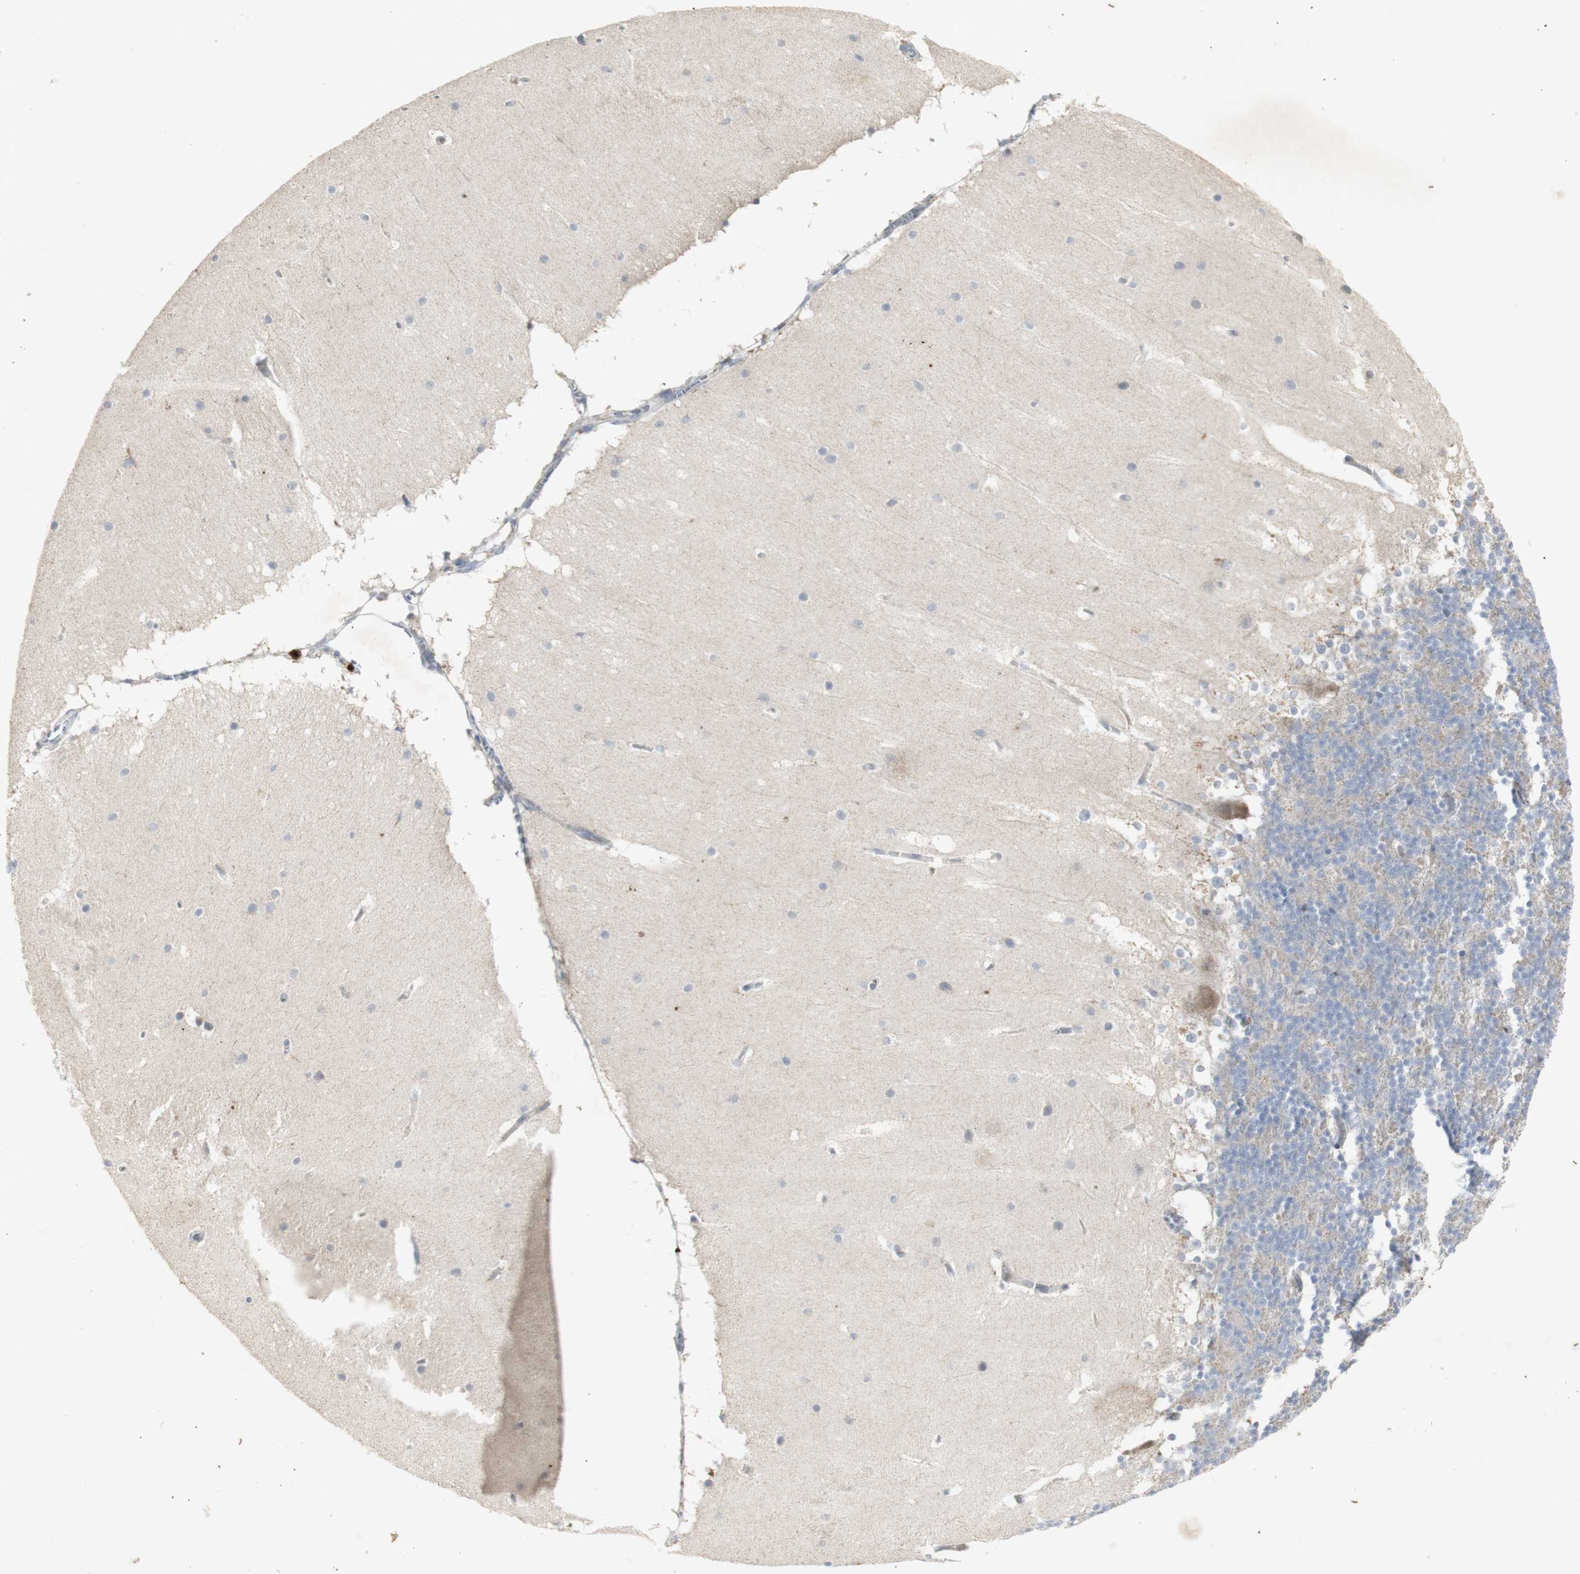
{"staining": {"intensity": "negative", "quantity": "none", "location": "none"}, "tissue": "cerebellum", "cell_type": "Cells in granular layer", "image_type": "normal", "snomed": [{"axis": "morphology", "description": "Normal tissue, NOS"}, {"axis": "topography", "description": "Cerebellum"}], "caption": "An image of cerebellum stained for a protein exhibits no brown staining in cells in granular layer. The staining was performed using DAB (3,3'-diaminobenzidine) to visualize the protein expression in brown, while the nuclei were stained in blue with hematoxylin (Magnification: 20x).", "gene": "INS", "patient": {"sex": "female", "age": 19}}